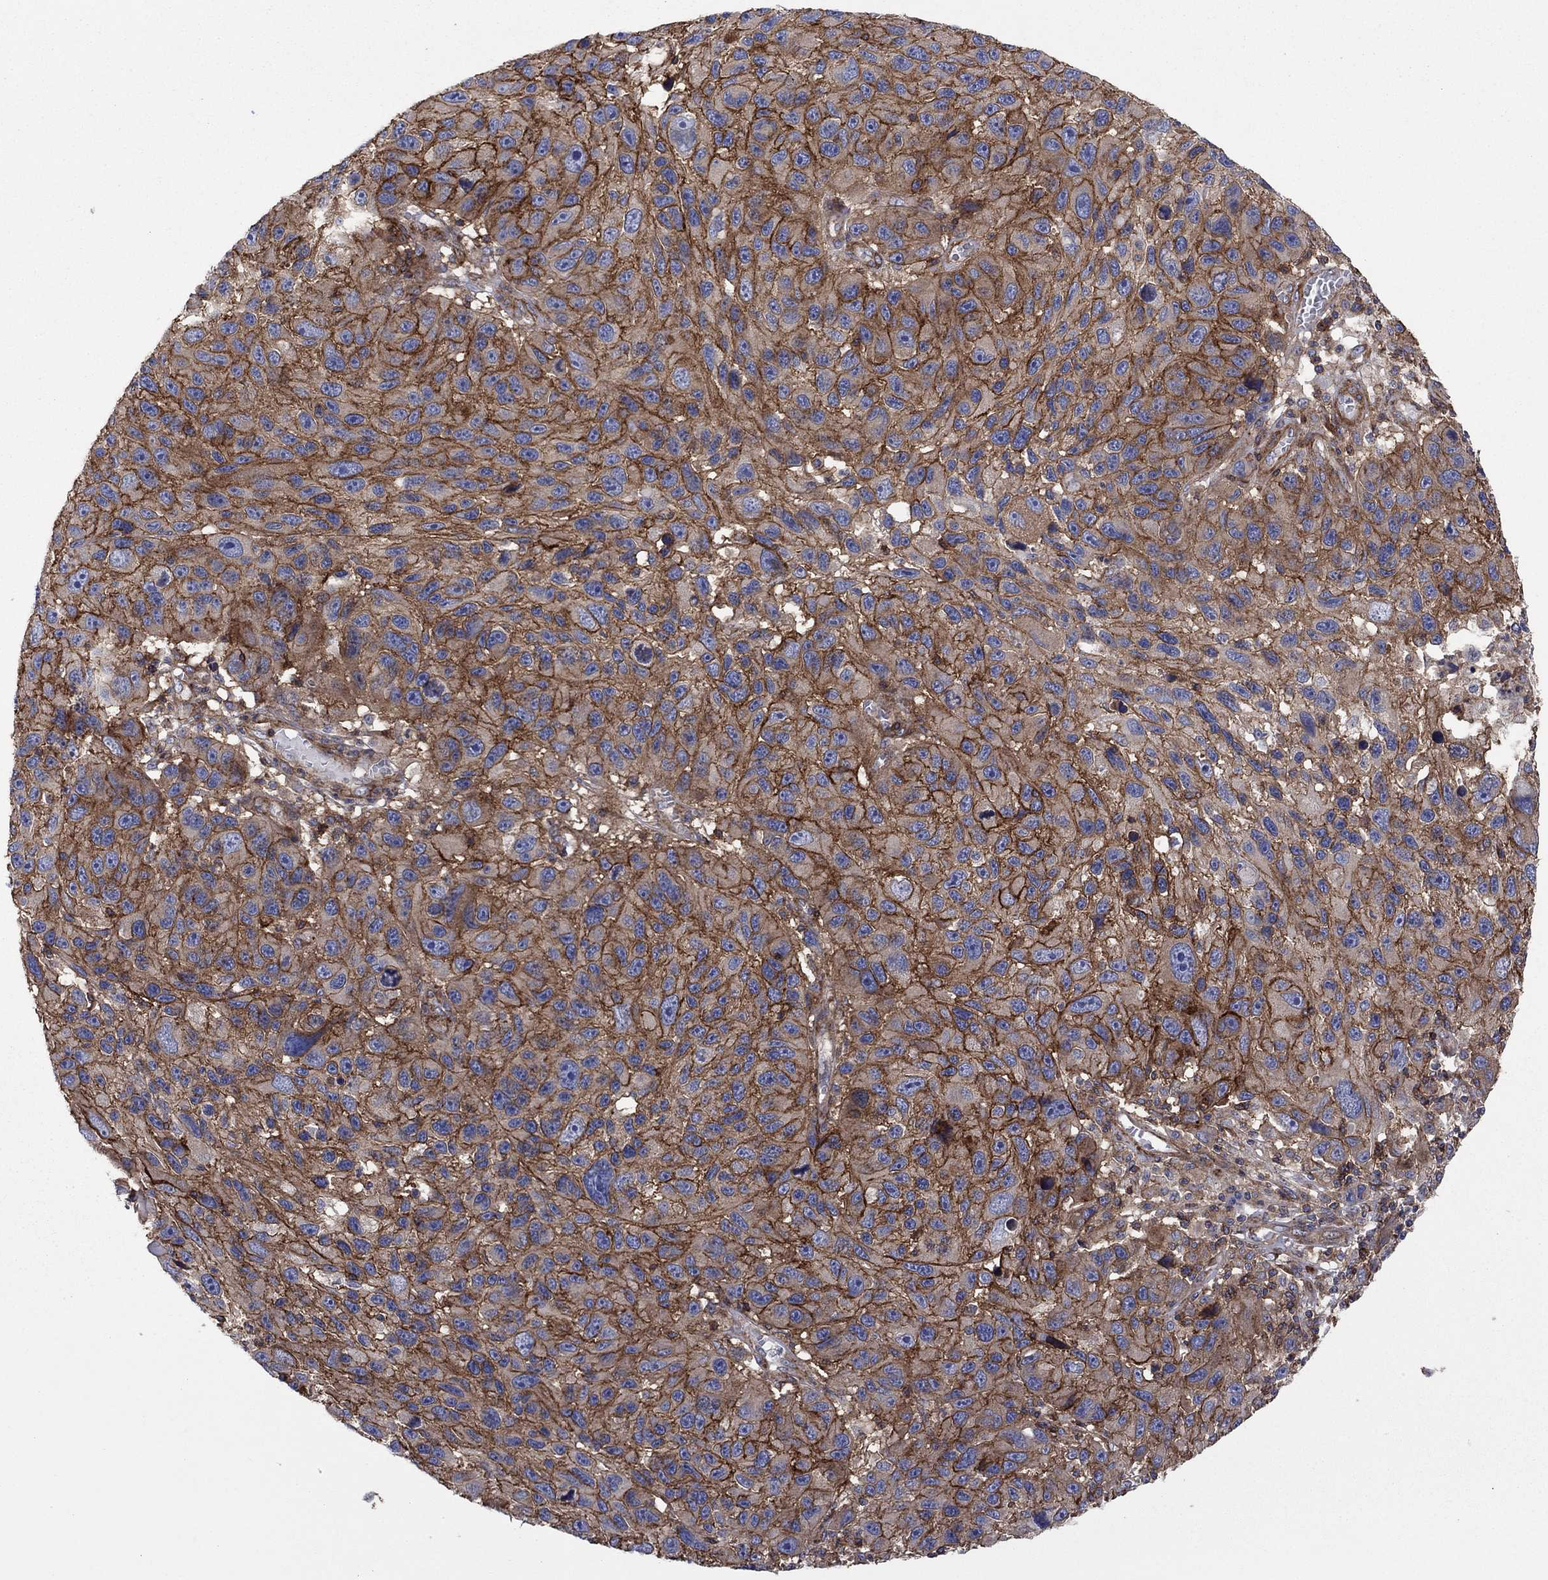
{"staining": {"intensity": "strong", "quantity": "25%-75%", "location": "cytoplasmic/membranous"}, "tissue": "melanoma", "cell_type": "Tumor cells", "image_type": "cancer", "snomed": [{"axis": "morphology", "description": "Malignant melanoma, NOS"}, {"axis": "topography", "description": "Skin"}], "caption": "A high amount of strong cytoplasmic/membranous positivity is present in about 25%-75% of tumor cells in melanoma tissue. (DAB (3,3'-diaminobenzidine) IHC, brown staining for protein, blue staining for nuclei).", "gene": "PAG1", "patient": {"sex": "male", "age": 53}}